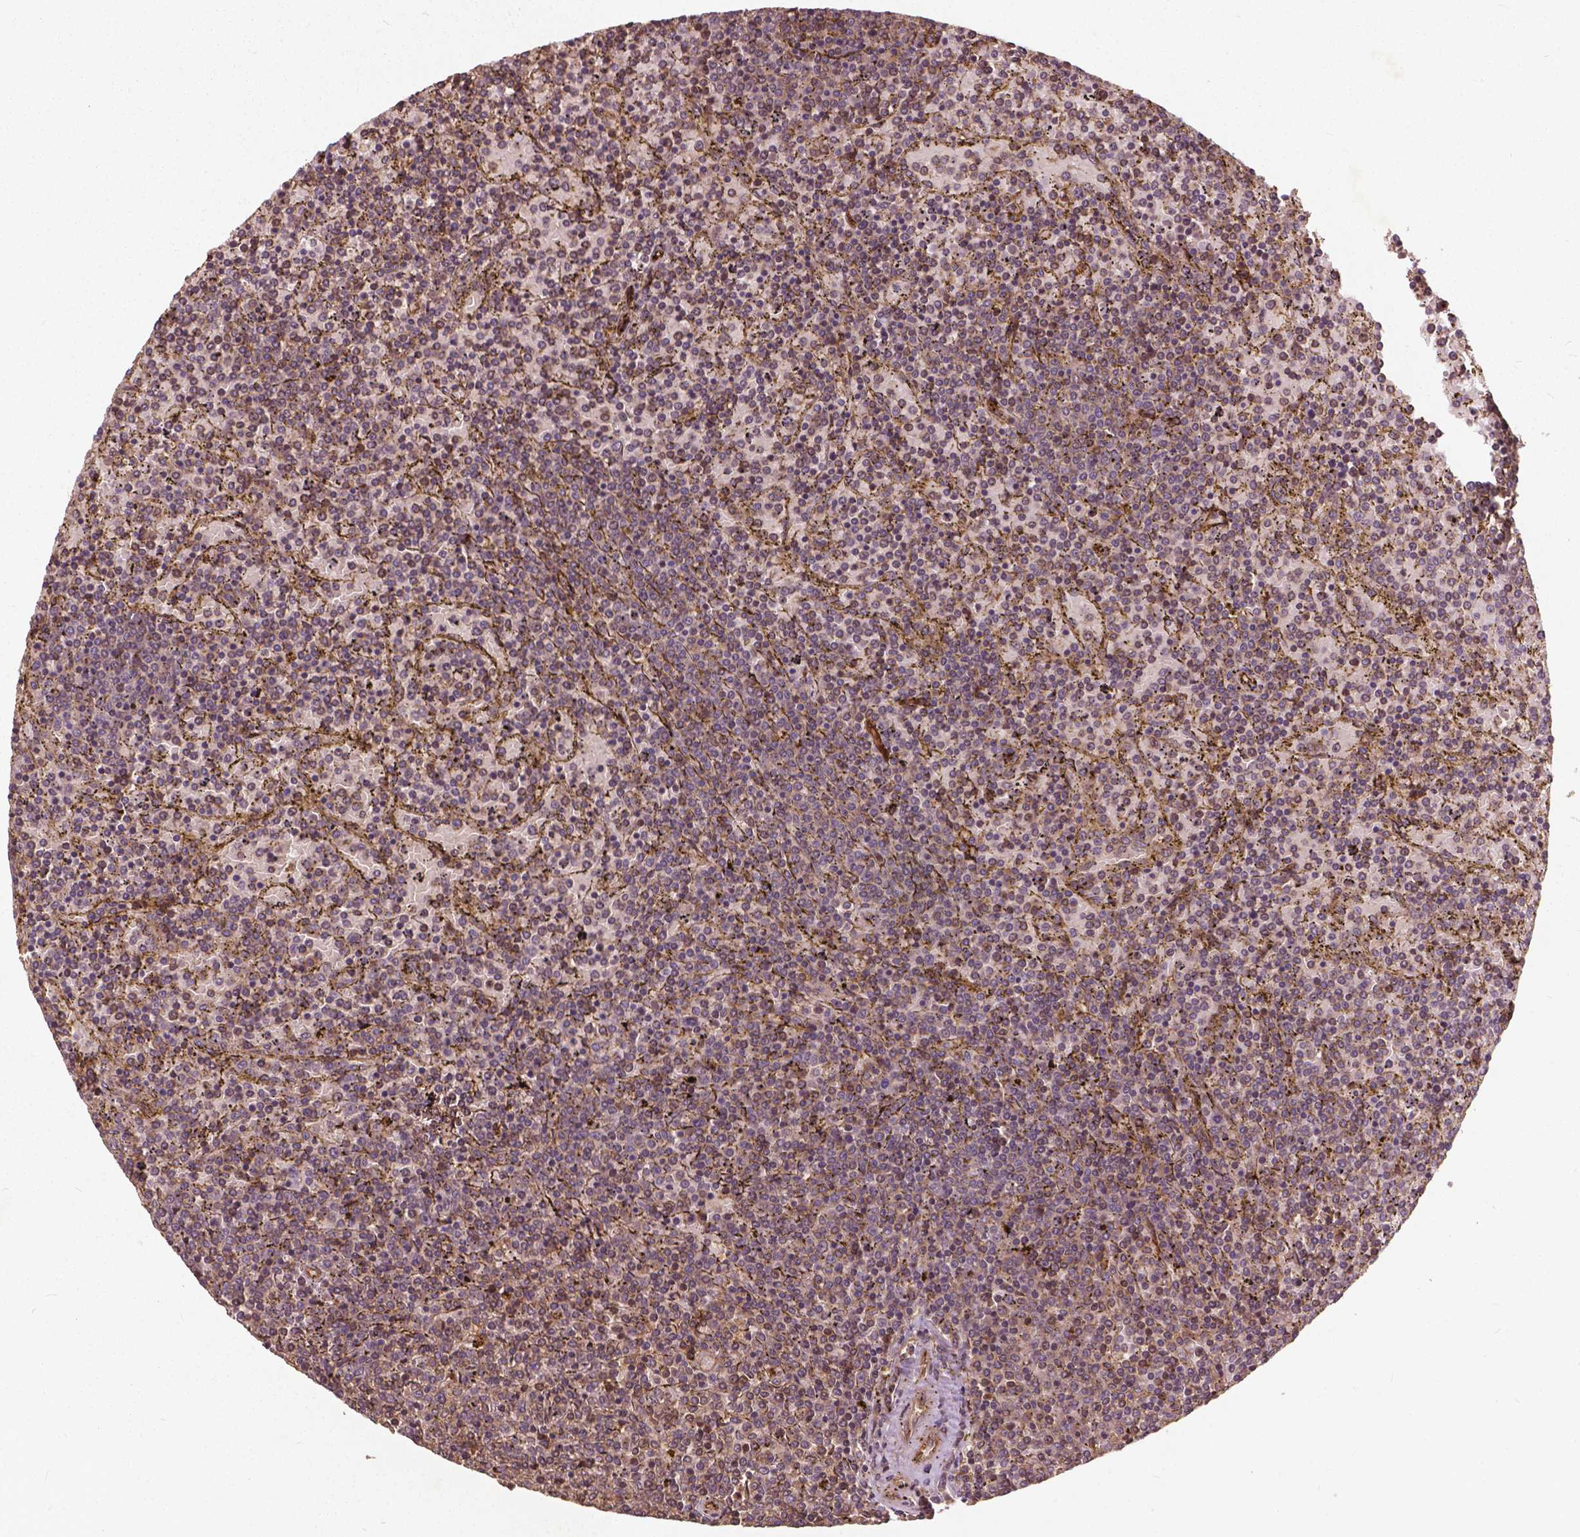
{"staining": {"intensity": "weak", "quantity": "<25%", "location": "cytoplasmic/membranous"}, "tissue": "lymphoma", "cell_type": "Tumor cells", "image_type": "cancer", "snomed": [{"axis": "morphology", "description": "Malignant lymphoma, non-Hodgkin's type, Low grade"}, {"axis": "topography", "description": "Spleen"}], "caption": "Human malignant lymphoma, non-Hodgkin's type (low-grade) stained for a protein using IHC reveals no positivity in tumor cells.", "gene": "UBXN2A", "patient": {"sex": "female", "age": 77}}